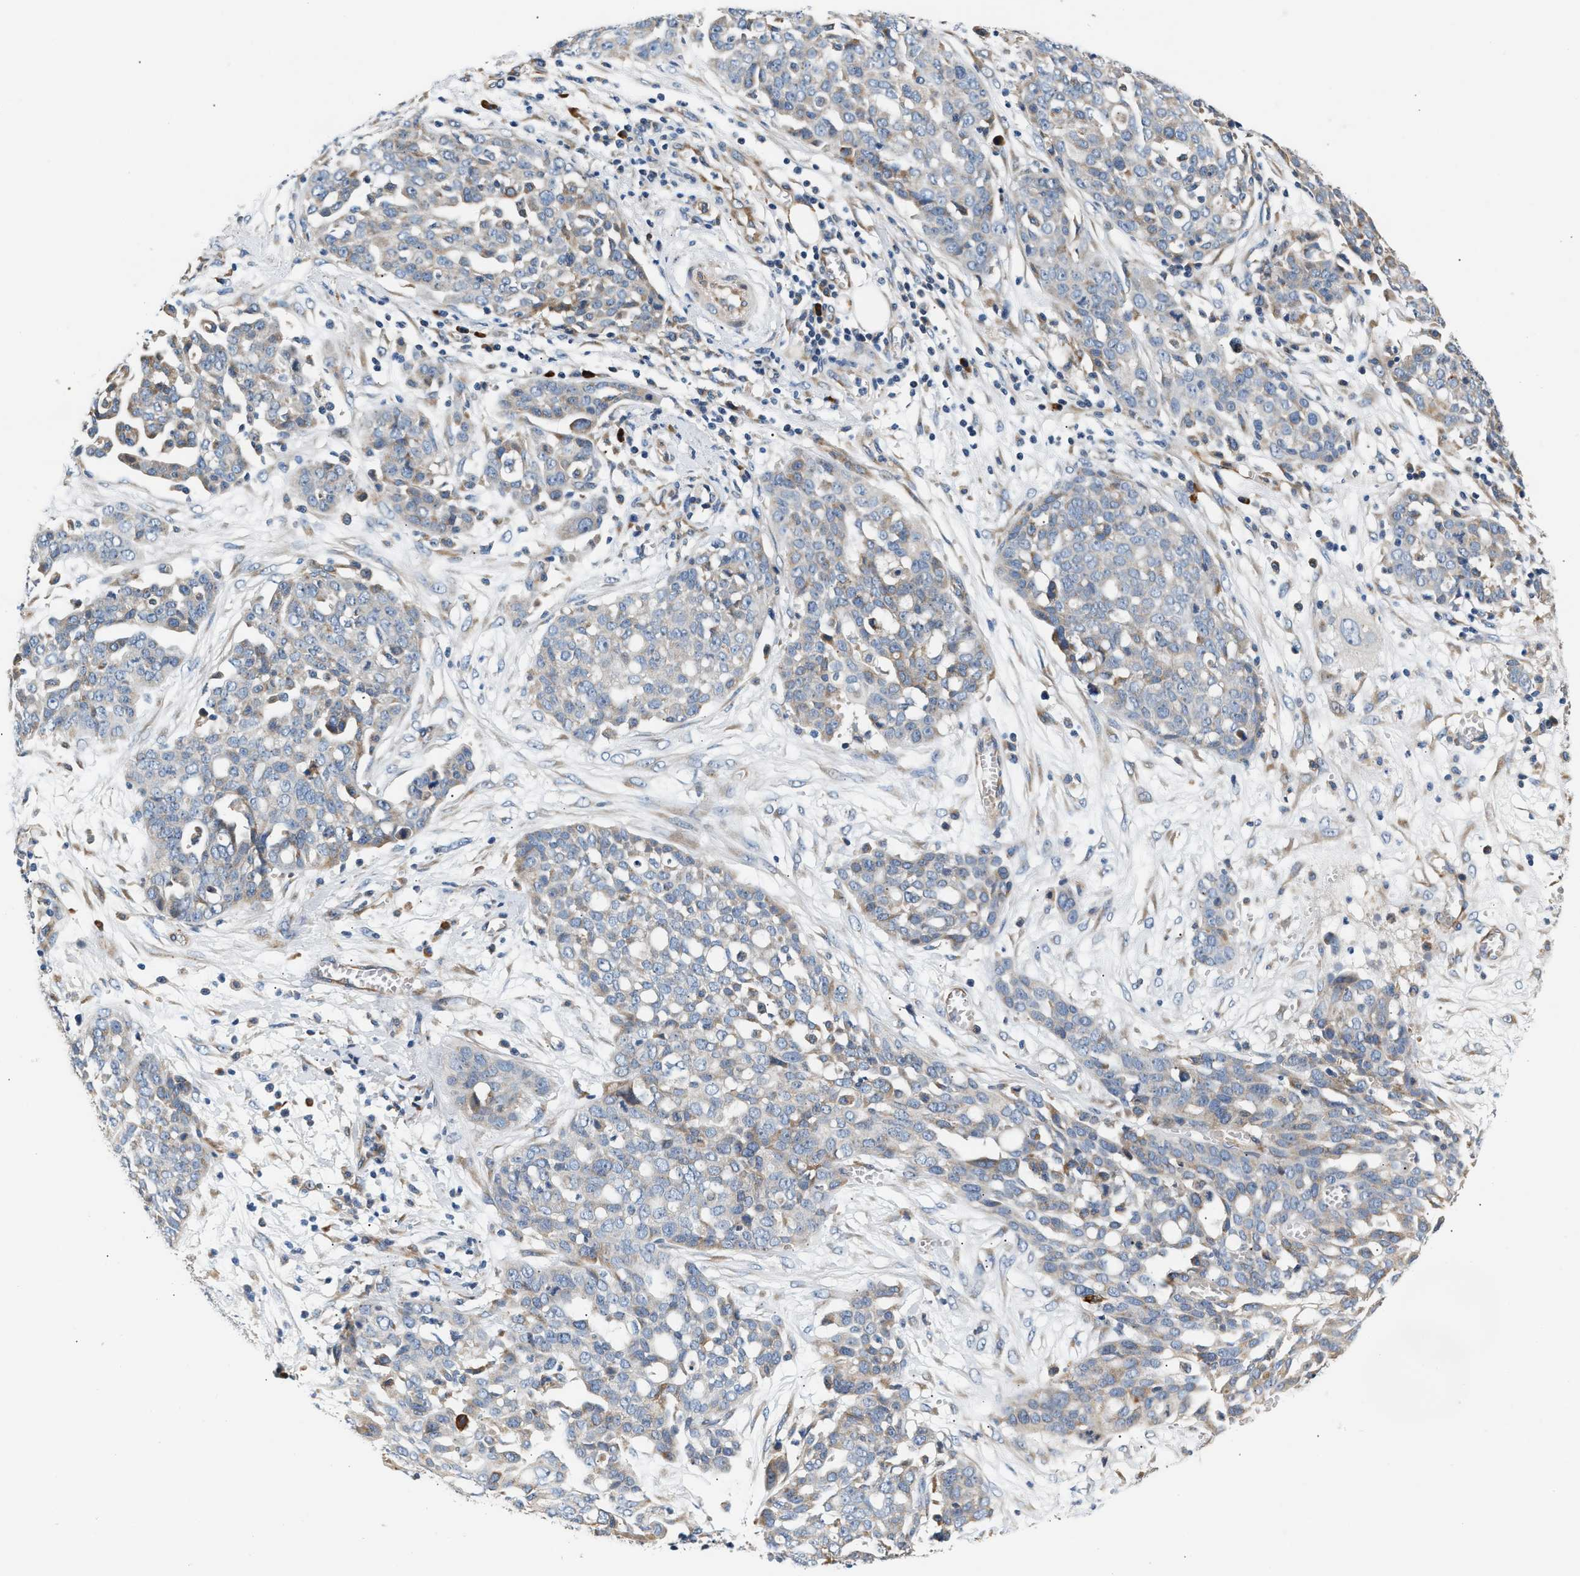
{"staining": {"intensity": "weak", "quantity": "<25%", "location": "cytoplasmic/membranous"}, "tissue": "ovarian cancer", "cell_type": "Tumor cells", "image_type": "cancer", "snomed": [{"axis": "morphology", "description": "Cystadenocarcinoma, serous, NOS"}, {"axis": "topography", "description": "Soft tissue"}, {"axis": "topography", "description": "Ovary"}], "caption": "The photomicrograph reveals no significant staining in tumor cells of ovarian serous cystadenocarcinoma. (DAB immunohistochemistry (IHC), high magnification).", "gene": "IFT74", "patient": {"sex": "female", "age": 57}}